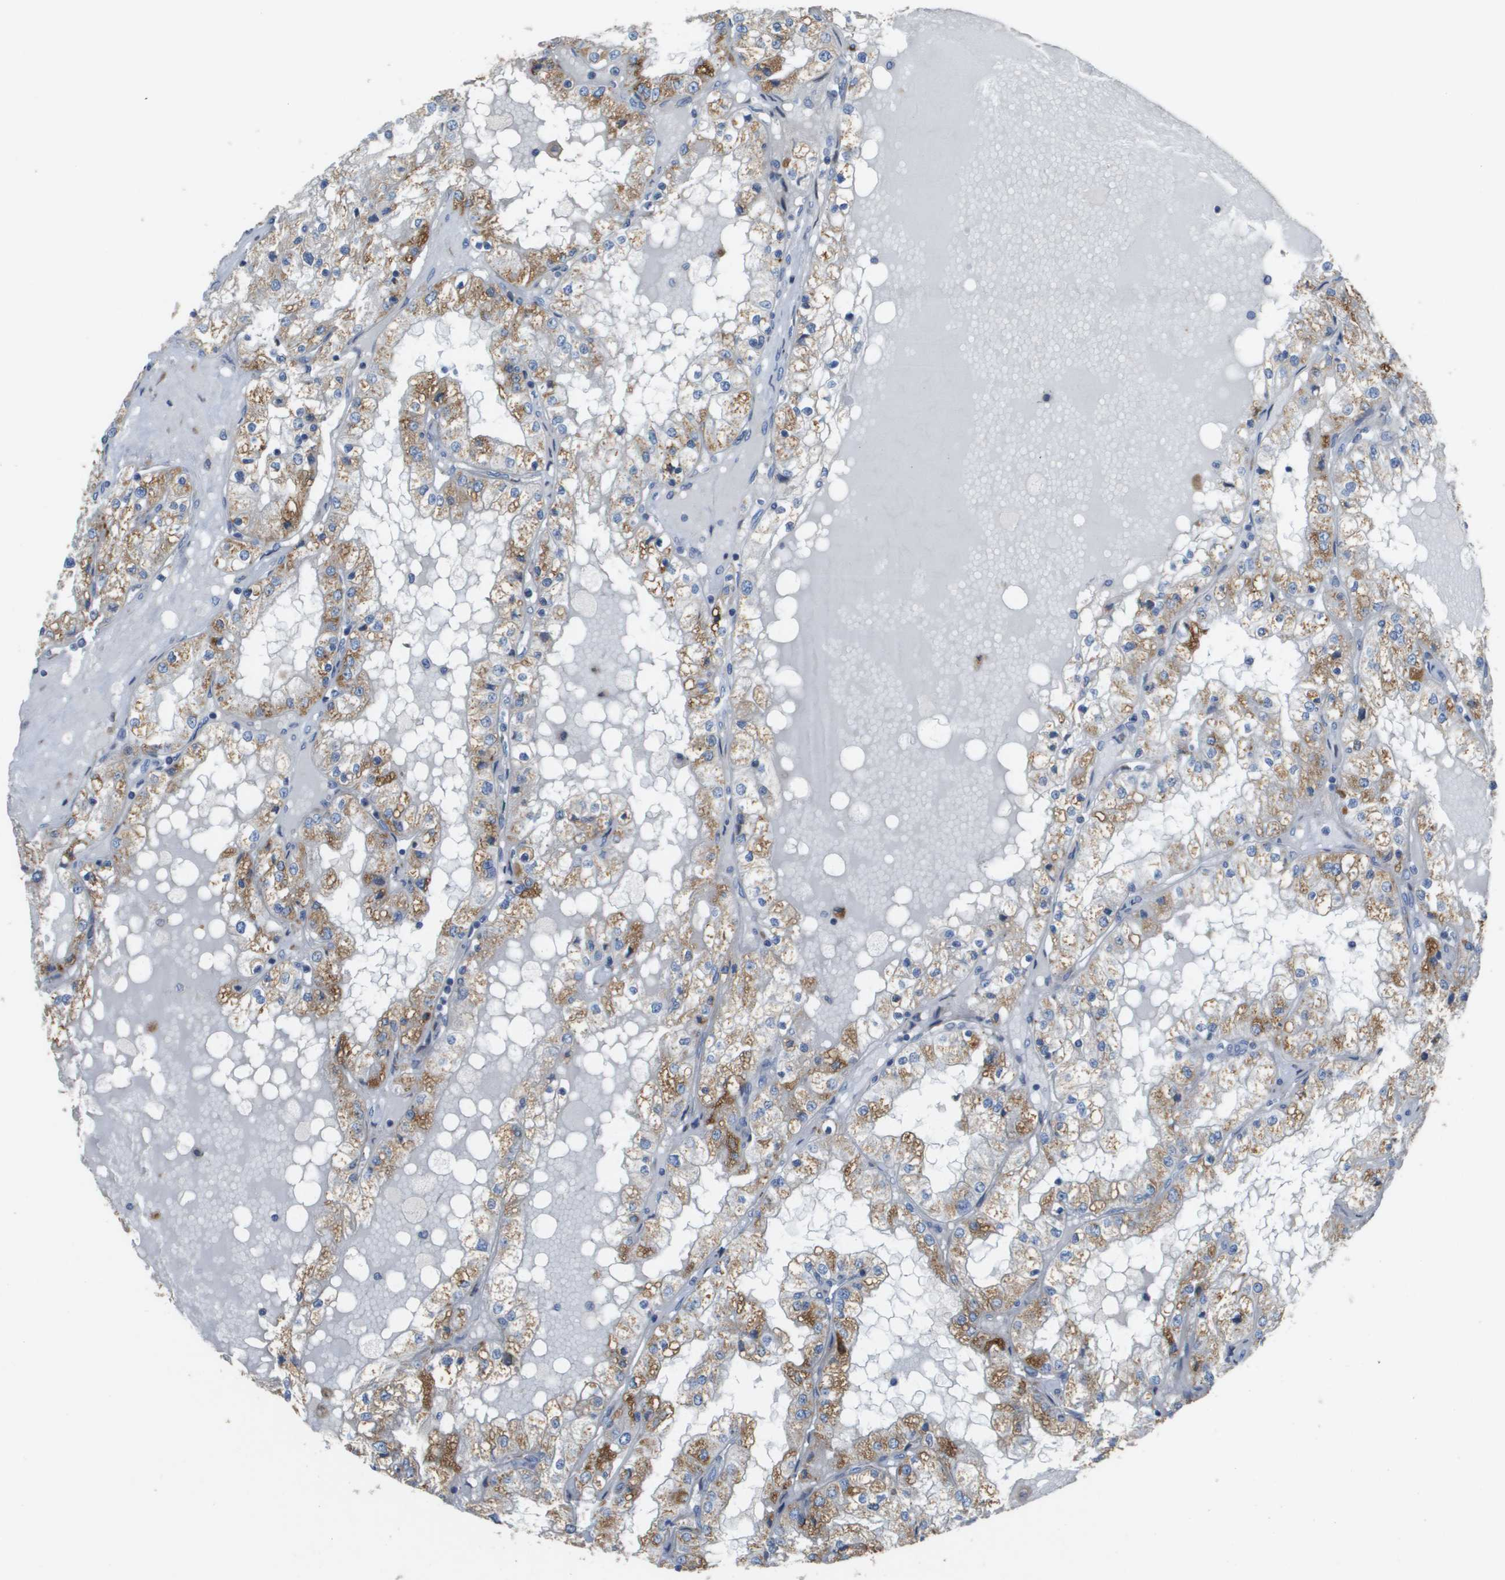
{"staining": {"intensity": "moderate", "quantity": ">75%", "location": "cytoplasmic/membranous"}, "tissue": "renal cancer", "cell_type": "Tumor cells", "image_type": "cancer", "snomed": [{"axis": "morphology", "description": "Adenocarcinoma, NOS"}, {"axis": "topography", "description": "Kidney"}], "caption": "A medium amount of moderate cytoplasmic/membranous positivity is present in about >75% of tumor cells in renal cancer tissue. The staining is performed using DAB brown chromogen to label protein expression. The nuclei are counter-stained blue using hematoxylin.", "gene": "CASP10", "patient": {"sex": "male", "age": 68}}